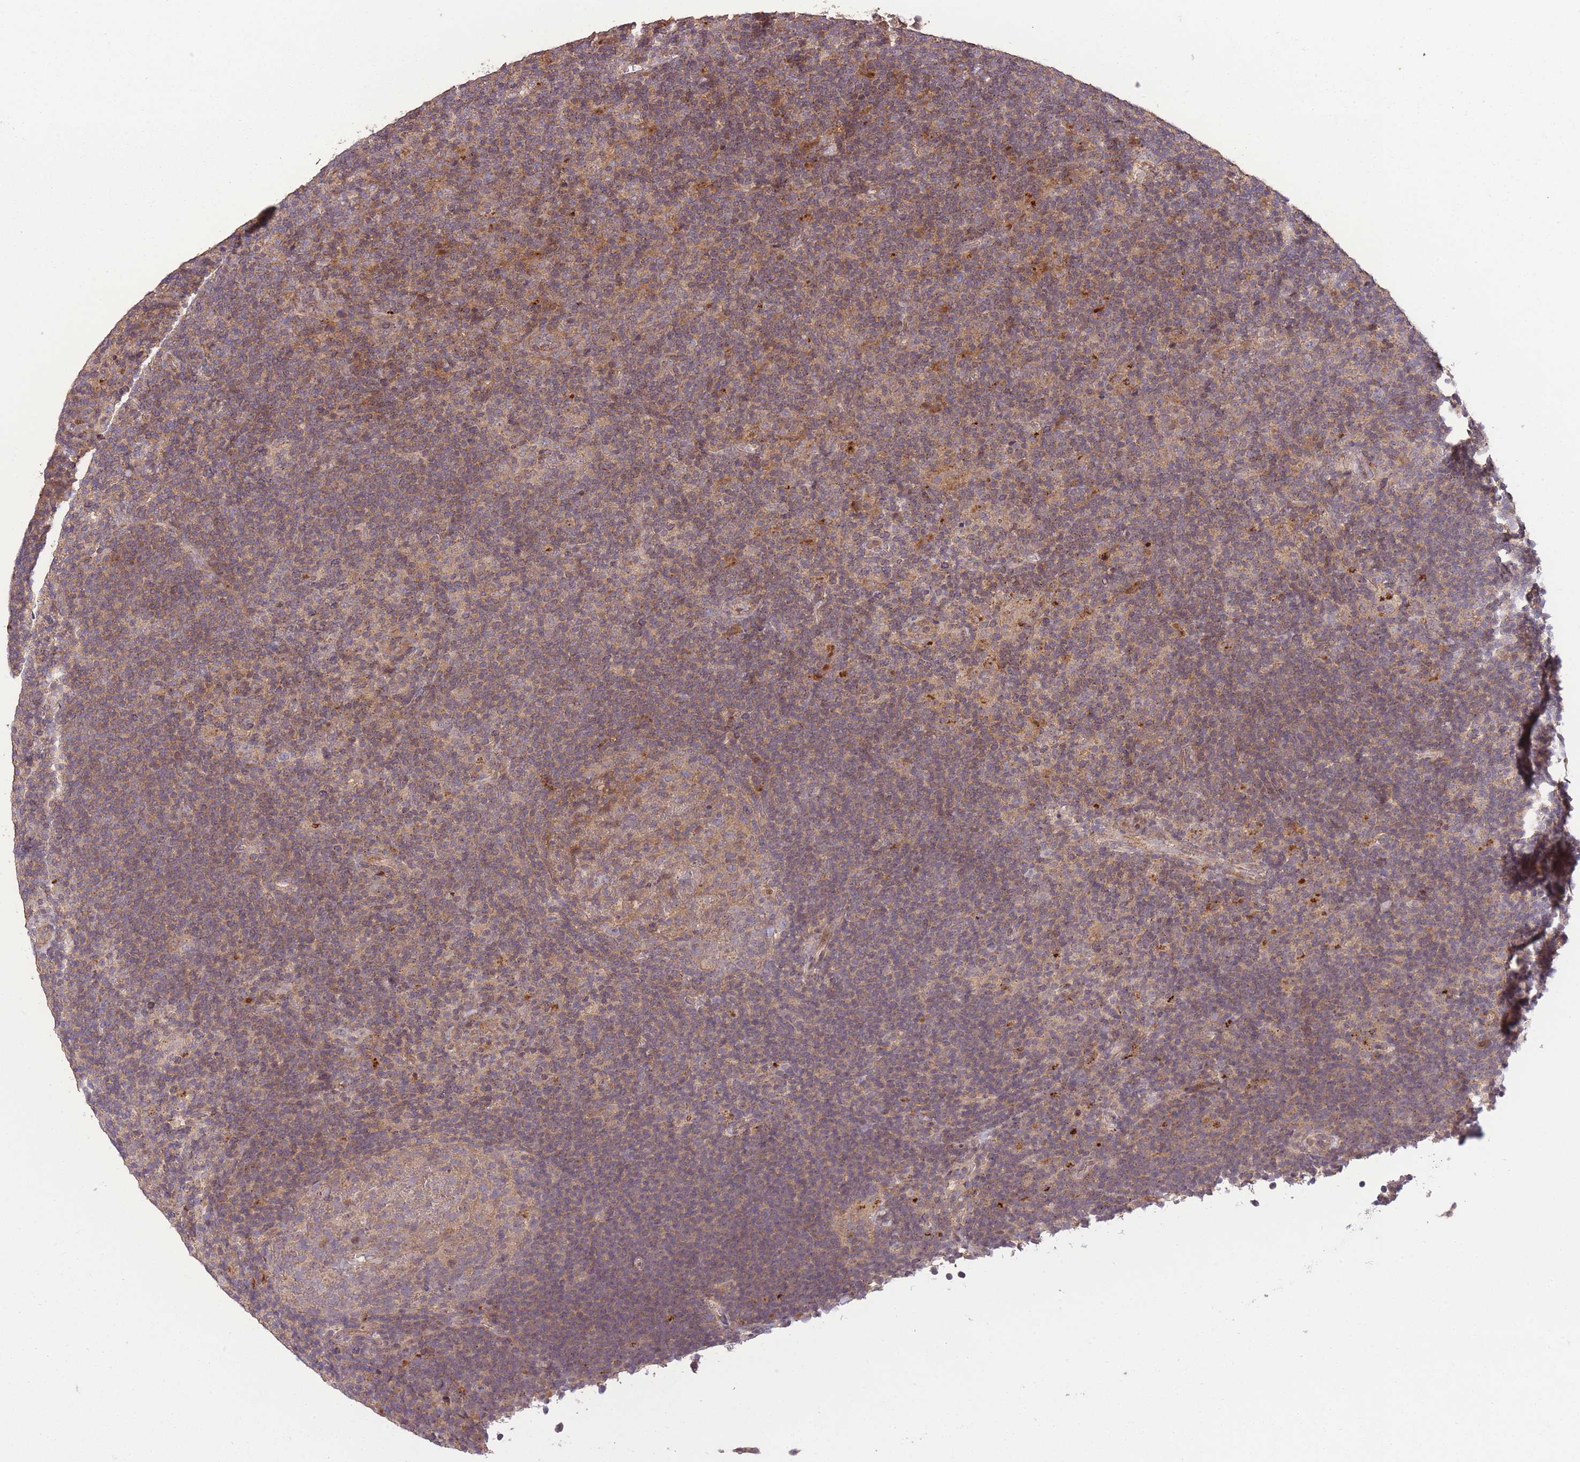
{"staining": {"intensity": "negative", "quantity": "none", "location": "none"}, "tissue": "lymphoma", "cell_type": "Tumor cells", "image_type": "cancer", "snomed": [{"axis": "morphology", "description": "Hodgkin's disease, NOS"}, {"axis": "topography", "description": "Lymph node"}], "caption": "Immunohistochemical staining of human lymphoma displays no significant staining in tumor cells.", "gene": "POLR3F", "patient": {"sex": "female", "age": 57}}